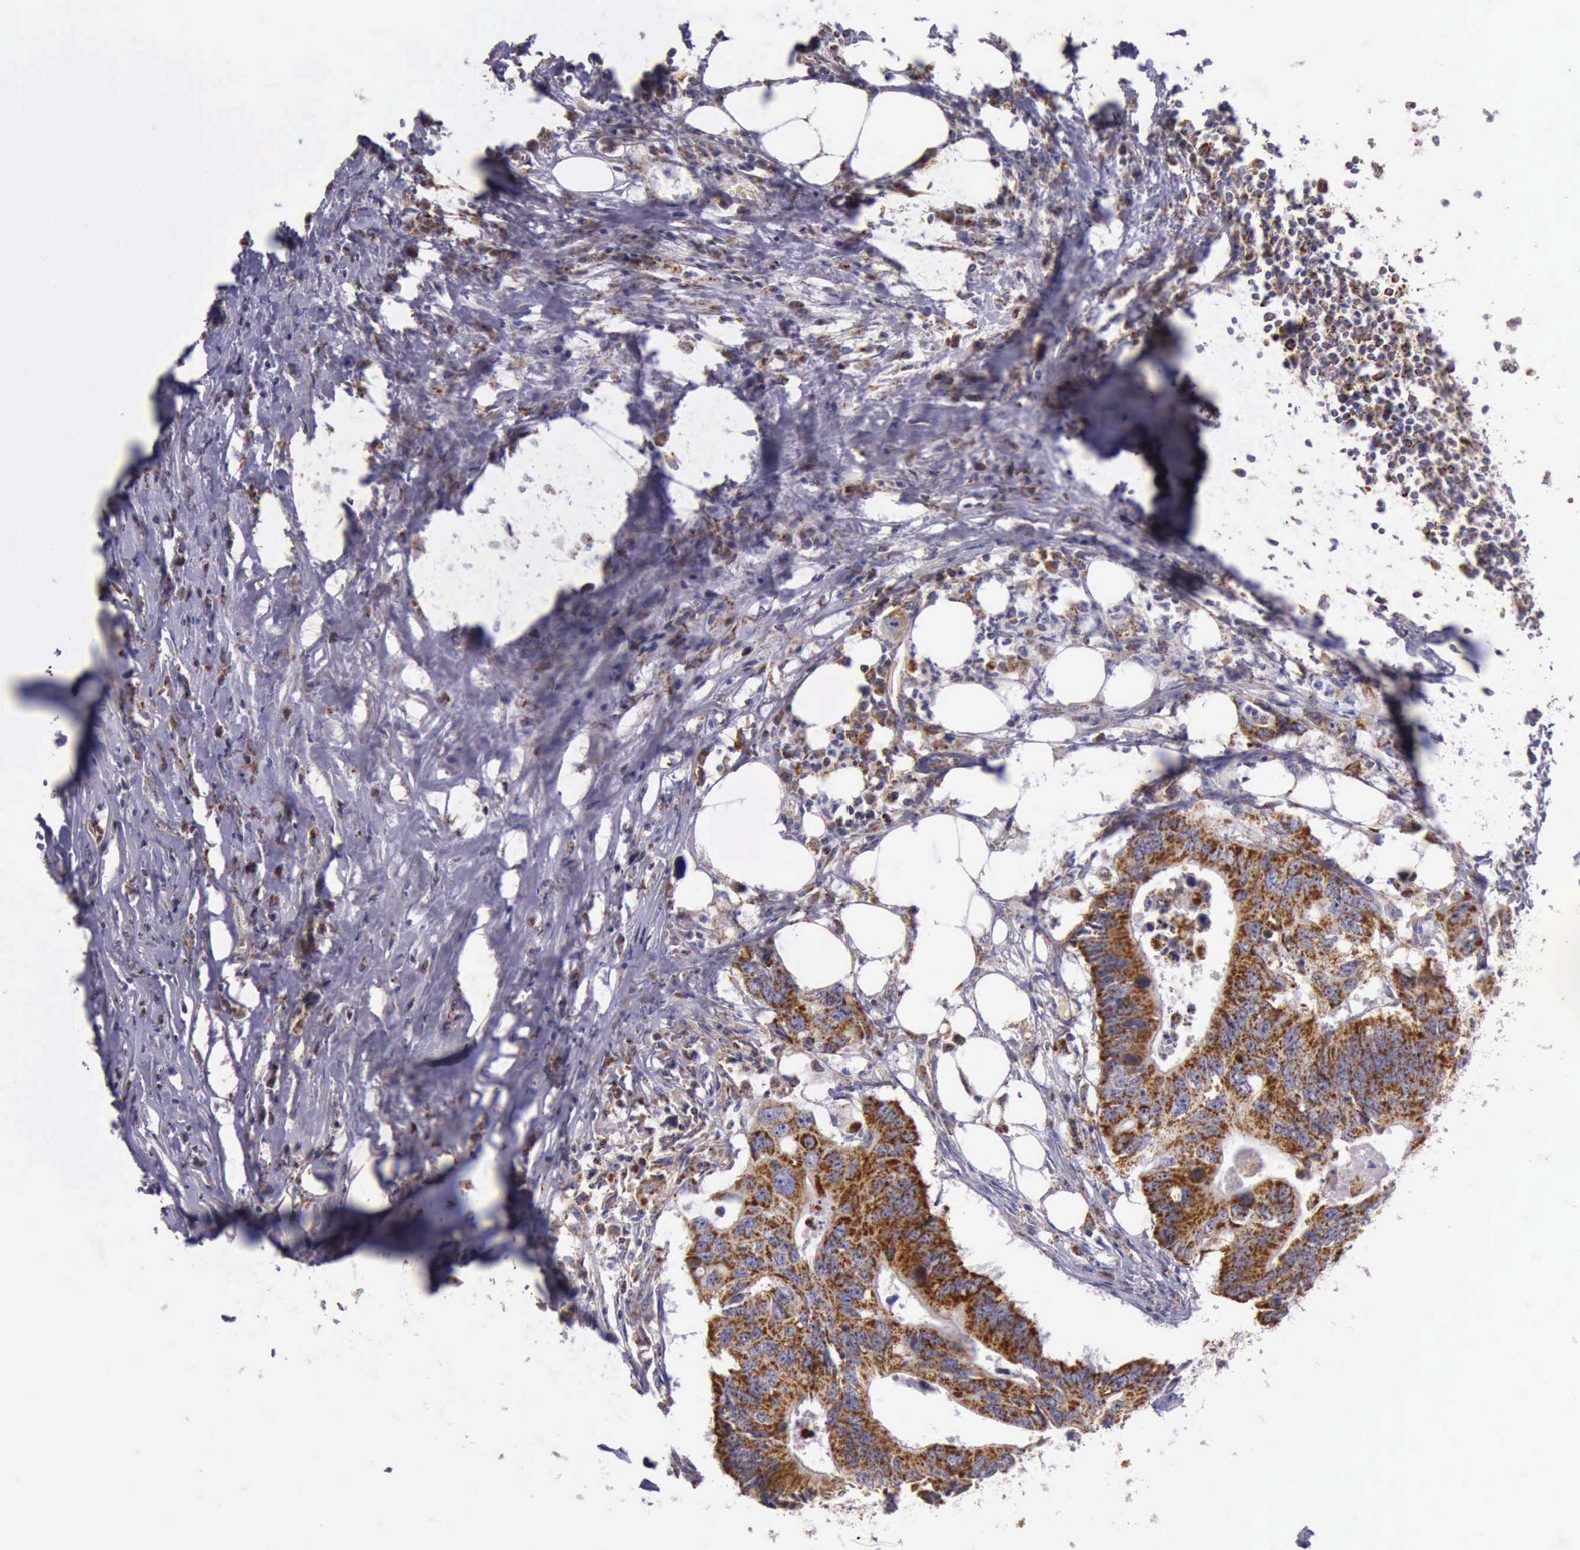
{"staining": {"intensity": "strong", "quantity": ">75%", "location": "cytoplasmic/membranous"}, "tissue": "colorectal cancer", "cell_type": "Tumor cells", "image_type": "cancer", "snomed": [{"axis": "morphology", "description": "Adenocarcinoma, NOS"}, {"axis": "topography", "description": "Colon"}], "caption": "Protein expression analysis of human colorectal adenocarcinoma reveals strong cytoplasmic/membranous staining in about >75% of tumor cells. The staining is performed using DAB brown chromogen to label protein expression. The nuclei are counter-stained blue using hematoxylin.", "gene": "TXN2", "patient": {"sex": "male", "age": 71}}